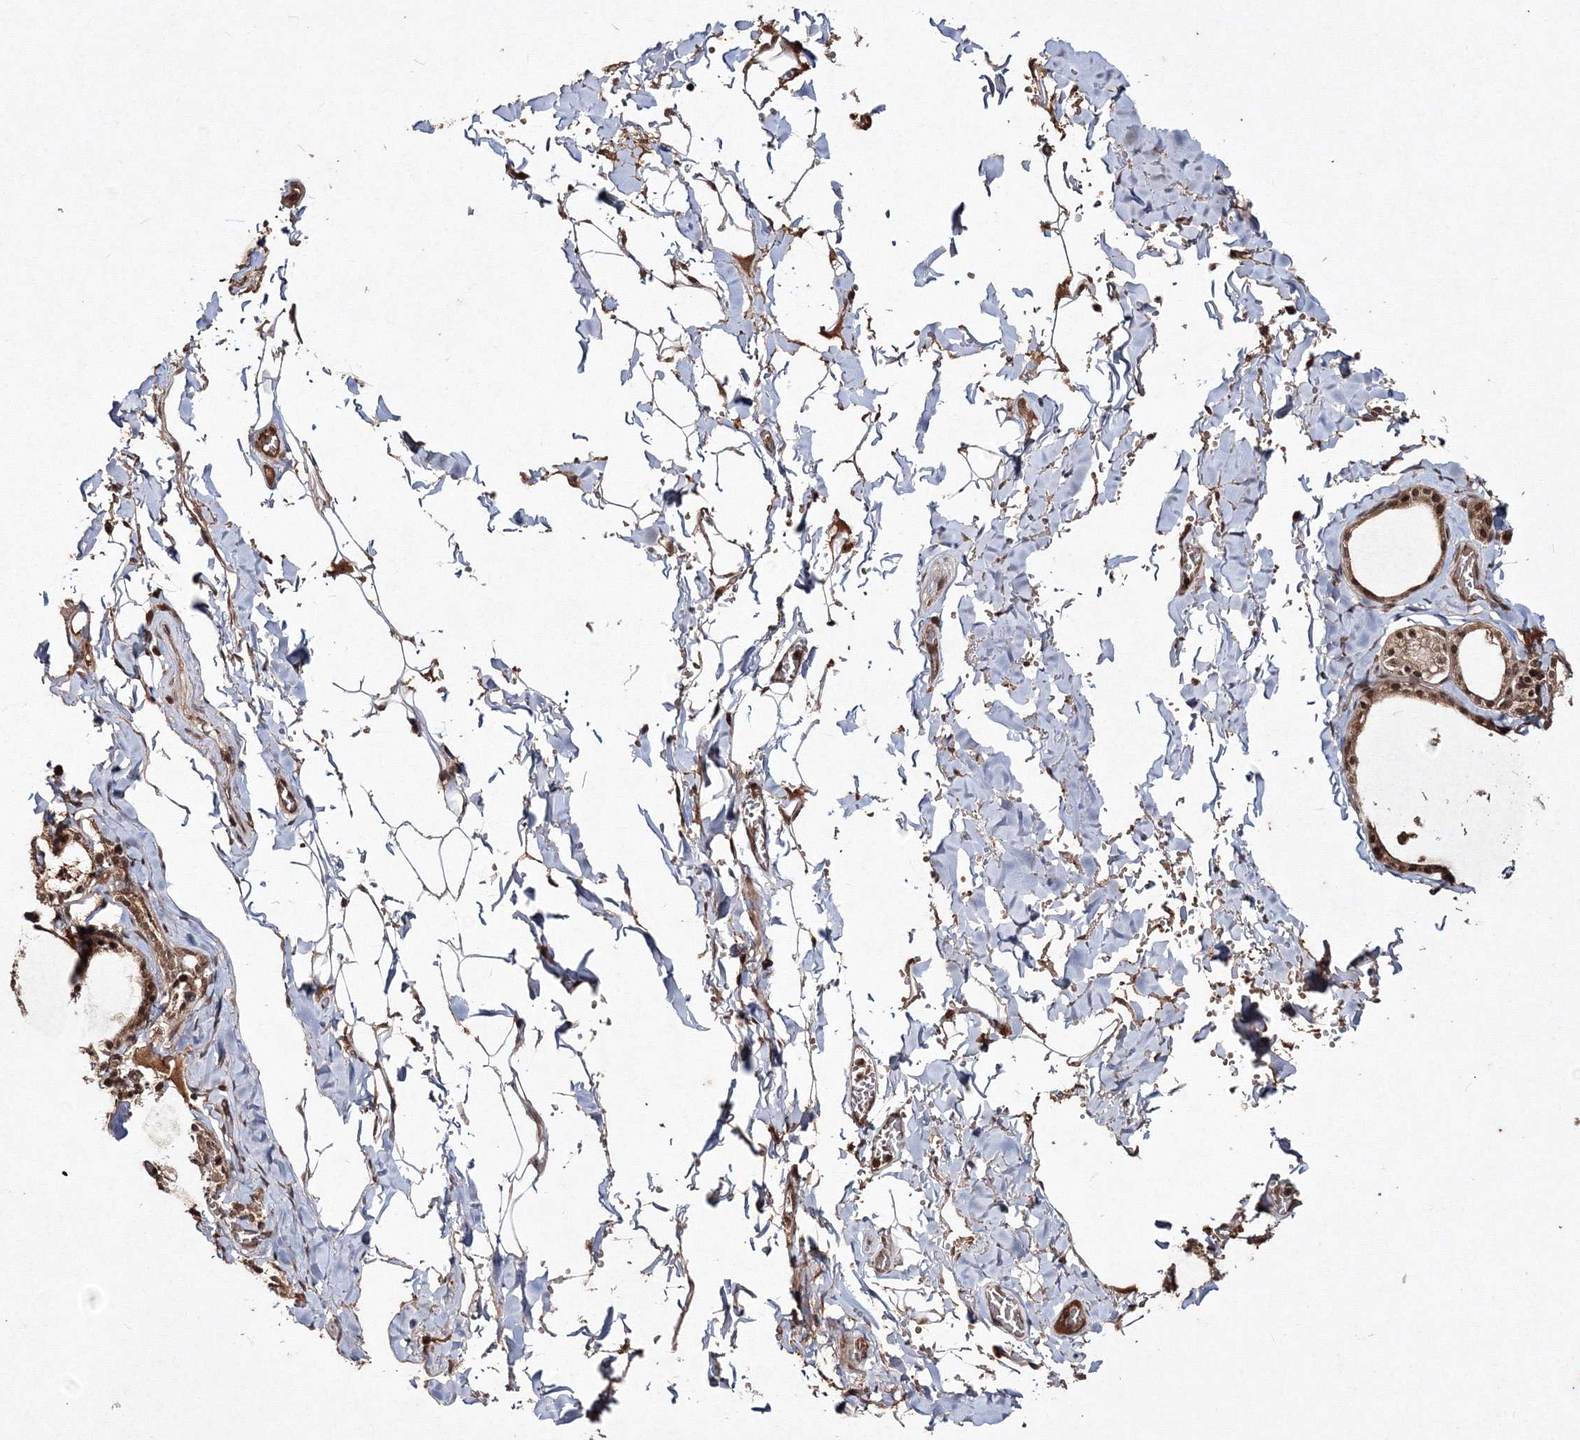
{"staining": {"intensity": "strong", "quantity": ">75%", "location": "cytoplasmic/membranous,nuclear"}, "tissue": "thyroid gland", "cell_type": "Glandular cells", "image_type": "normal", "snomed": [{"axis": "morphology", "description": "Normal tissue, NOS"}, {"axis": "topography", "description": "Thyroid gland"}], "caption": "Immunohistochemistry of normal human thyroid gland exhibits high levels of strong cytoplasmic/membranous,nuclear staining in approximately >75% of glandular cells. Nuclei are stained in blue.", "gene": "PEX13", "patient": {"sex": "male", "age": 56}}